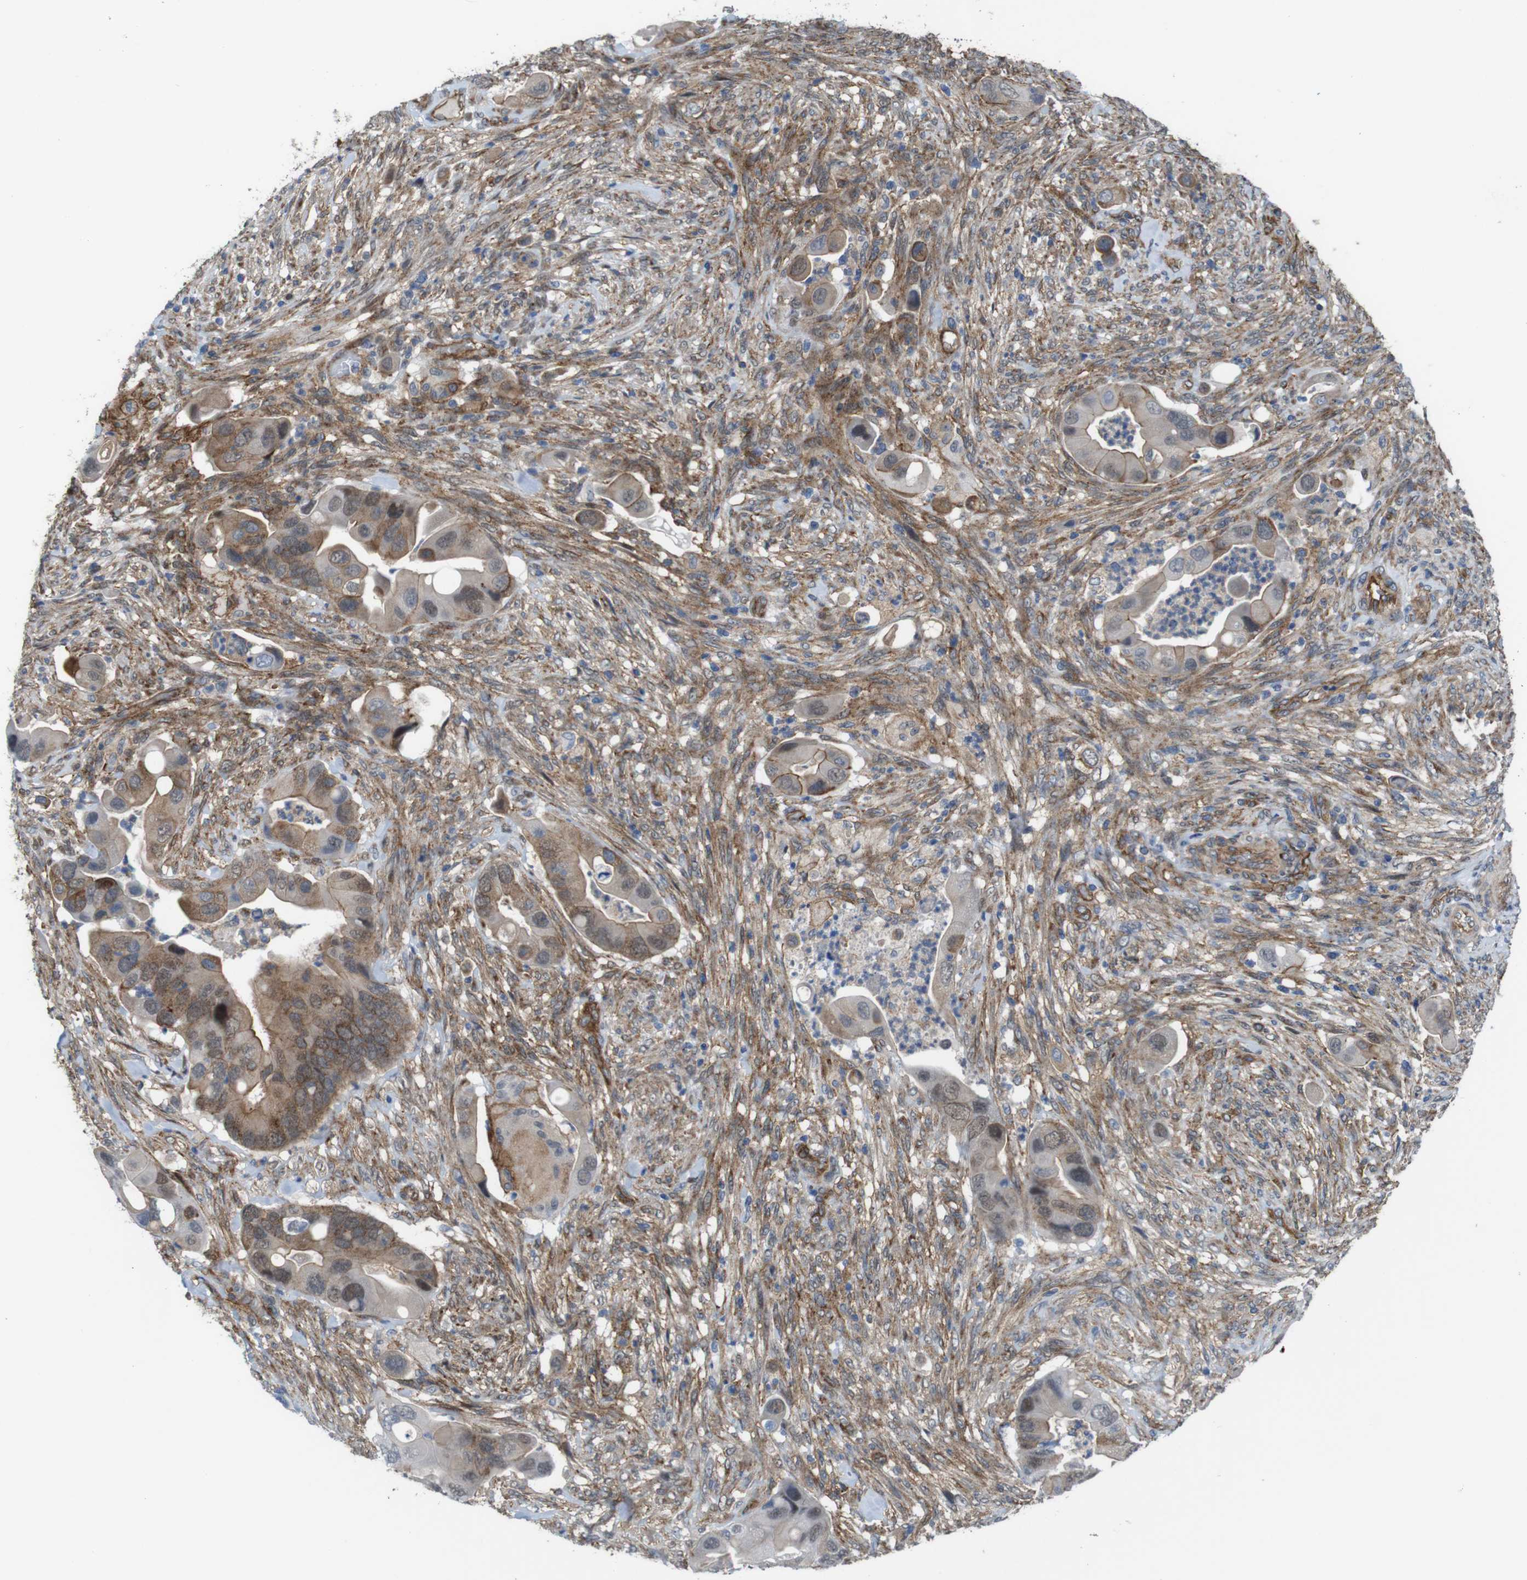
{"staining": {"intensity": "strong", "quantity": "25%-75%", "location": "cytoplasmic/membranous"}, "tissue": "colorectal cancer", "cell_type": "Tumor cells", "image_type": "cancer", "snomed": [{"axis": "morphology", "description": "Adenocarcinoma, NOS"}, {"axis": "topography", "description": "Rectum"}], "caption": "Brown immunohistochemical staining in human colorectal cancer (adenocarcinoma) exhibits strong cytoplasmic/membranous expression in about 25%-75% of tumor cells.", "gene": "PTGER4", "patient": {"sex": "female", "age": 57}}